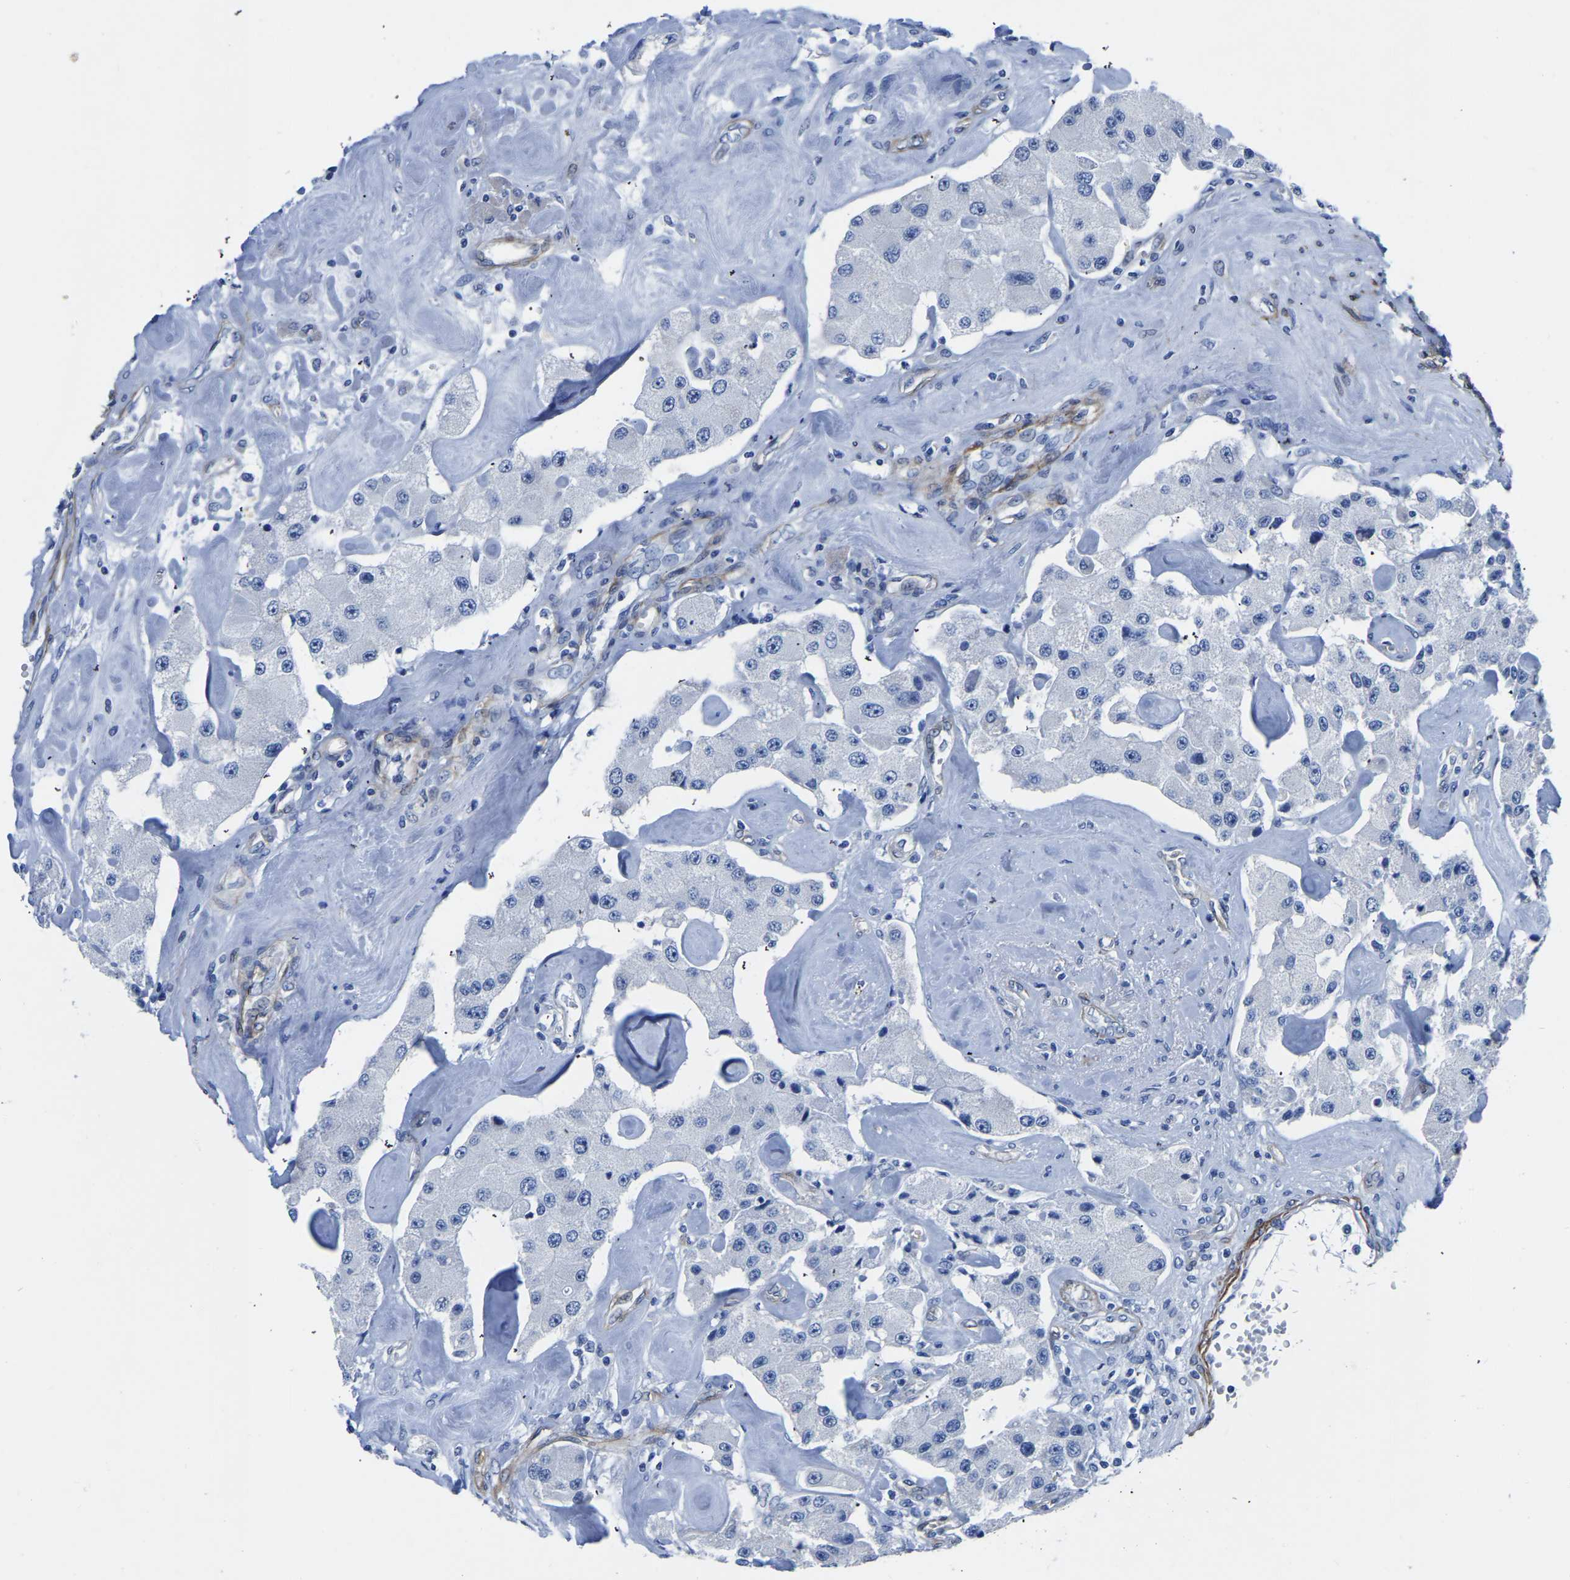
{"staining": {"intensity": "negative", "quantity": "none", "location": "none"}, "tissue": "carcinoid", "cell_type": "Tumor cells", "image_type": "cancer", "snomed": [{"axis": "morphology", "description": "Carcinoid, malignant, NOS"}, {"axis": "topography", "description": "Pancreas"}], "caption": "Tumor cells are negative for protein expression in human malignant carcinoid.", "gene": "SLC45A3", "patient": {"sex": "male", "age": 41}}